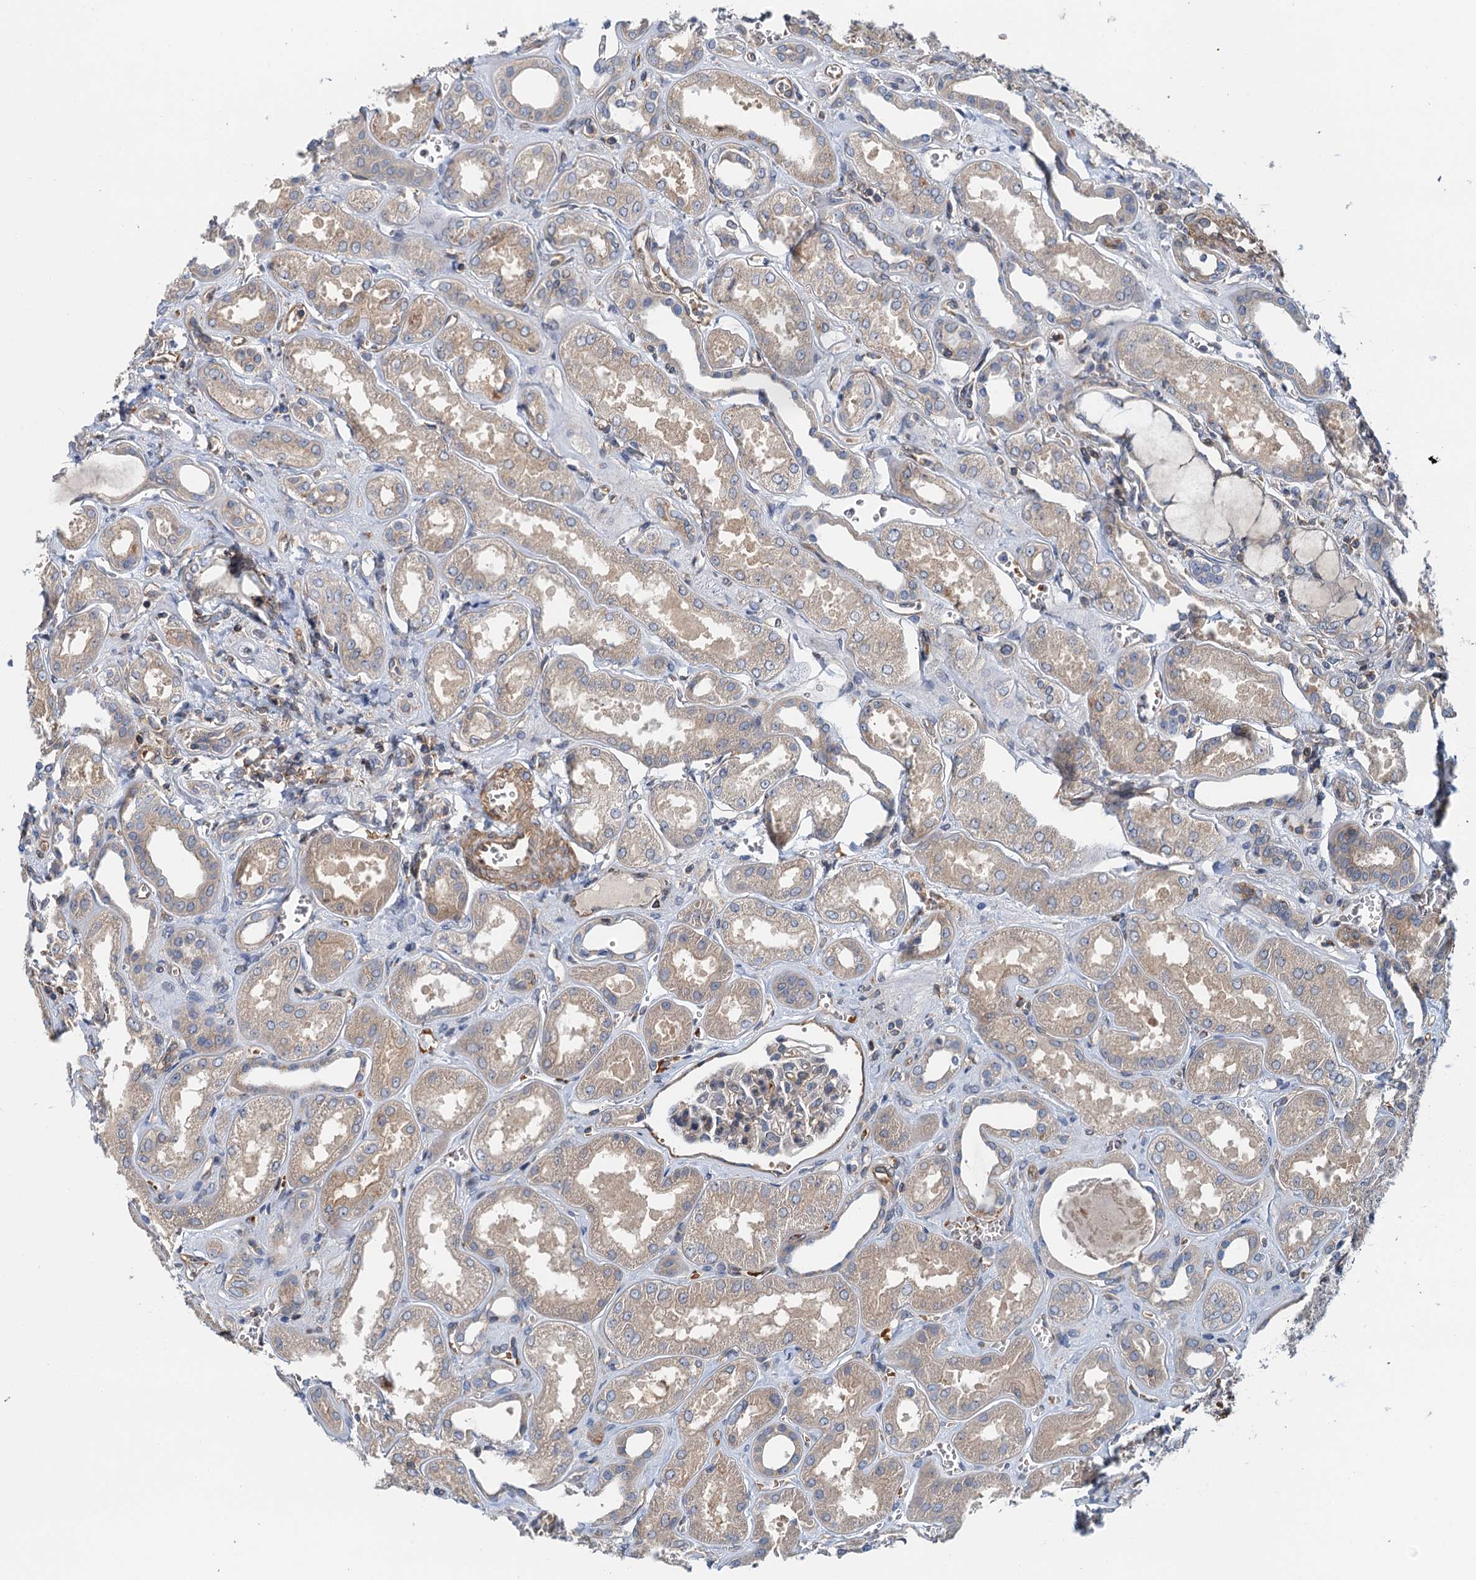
{"staining": {"intensity": "weak", "quantity": "25%-75%", "location": "cytoplasmic/membranous"}, "tissue": "kidney", "cell_type": "Cells in glomeruli", "image_type": "normal", "snomed": [{"axis": "morphology", "description": "Normal tissue, NOS"}, {"axis": "morphology", "description": "Adenocarcinoma, NOS"}, {"axis": "topography", "description": "Kidney"}], "caption": "Immunohistochemical staining of normal human kidney displays low levels of weak cytoplasmic/membranous positivity in about 25%-75% of cells in glomeruli.", "gene": "ROGDI", "patient": {"sex": "female", "age": 68}}